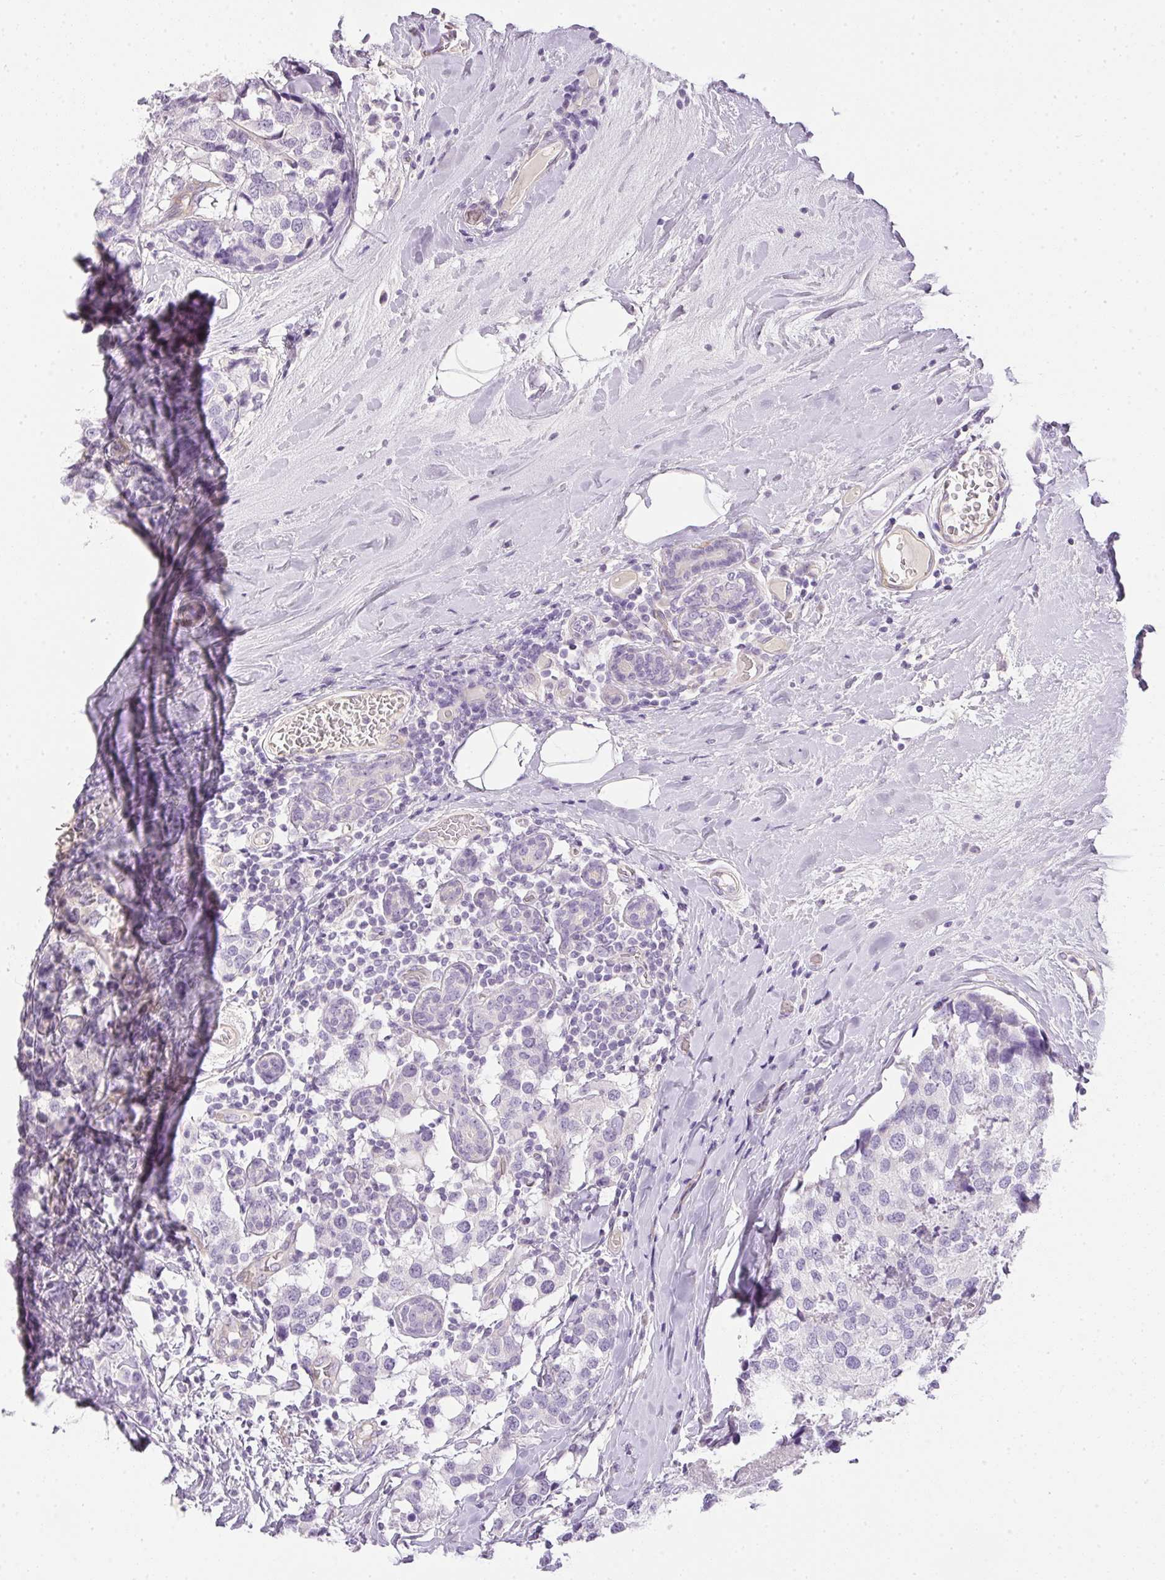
{"staining": {"intensity": "negative", "quantity": "none", "location": "none"}, "tissue": "breast cancer", "cell_type": "Tumor cells", "image_type": "cancer", "snomed": [{"axis": "morphology", "description": "Lobular carcinoma"}, {"axis": "topography", "description": "Breast"}], "caption": "Immunohistochemistry (IHC) of lobular carcinoma (breast) shows no positivity in tumor cells. (DAB (3,3'-diaminobenzidine) immunohistochemistry (IHC) with hematoxylin counter stain).", "gene": "RAX2", "patient": {"sex": "female", "age": 59}}